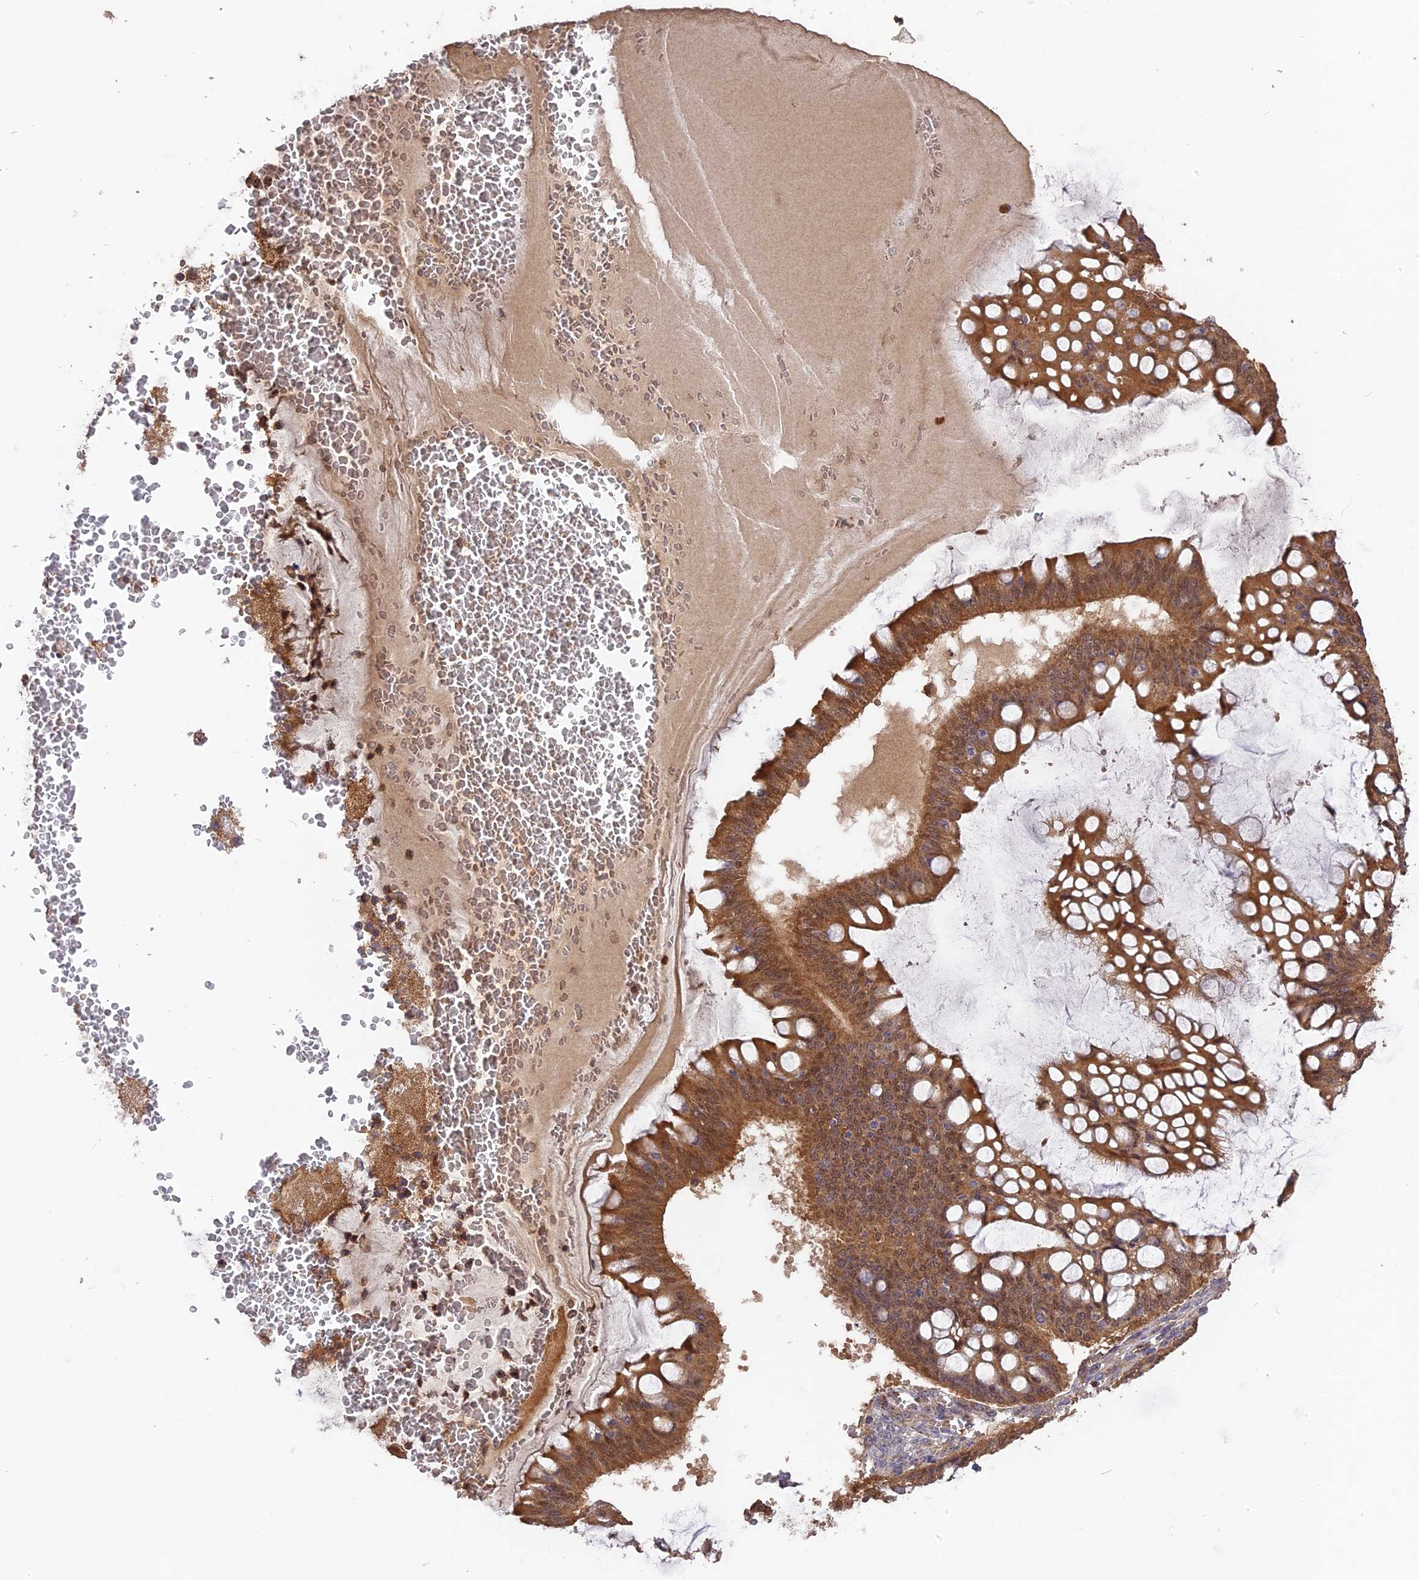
{"staining": {"intensity": "strong", "quantity": ">75%", "location": "cytoplasmic/membranous,nuclear"}, "tissue": "ovarian cancer", "cell_type": "Tumor cells", "image_type": "cancer", "snomed": [{"axis": "morphology", "description": "Cystadenocarcinoma, mucinous, NOS"}, {"axis": "topography", "description": "Ovary"}], "caption": "Mucinous cystadenocarcinoma (ovarian) stained with DAB IHC displays high levels of strong cytoplasmic/membranous and nuclear expression in about >75% of tumor cells.", "gene": "RPIA", "patient": {"sex": "female", "age": 73}}